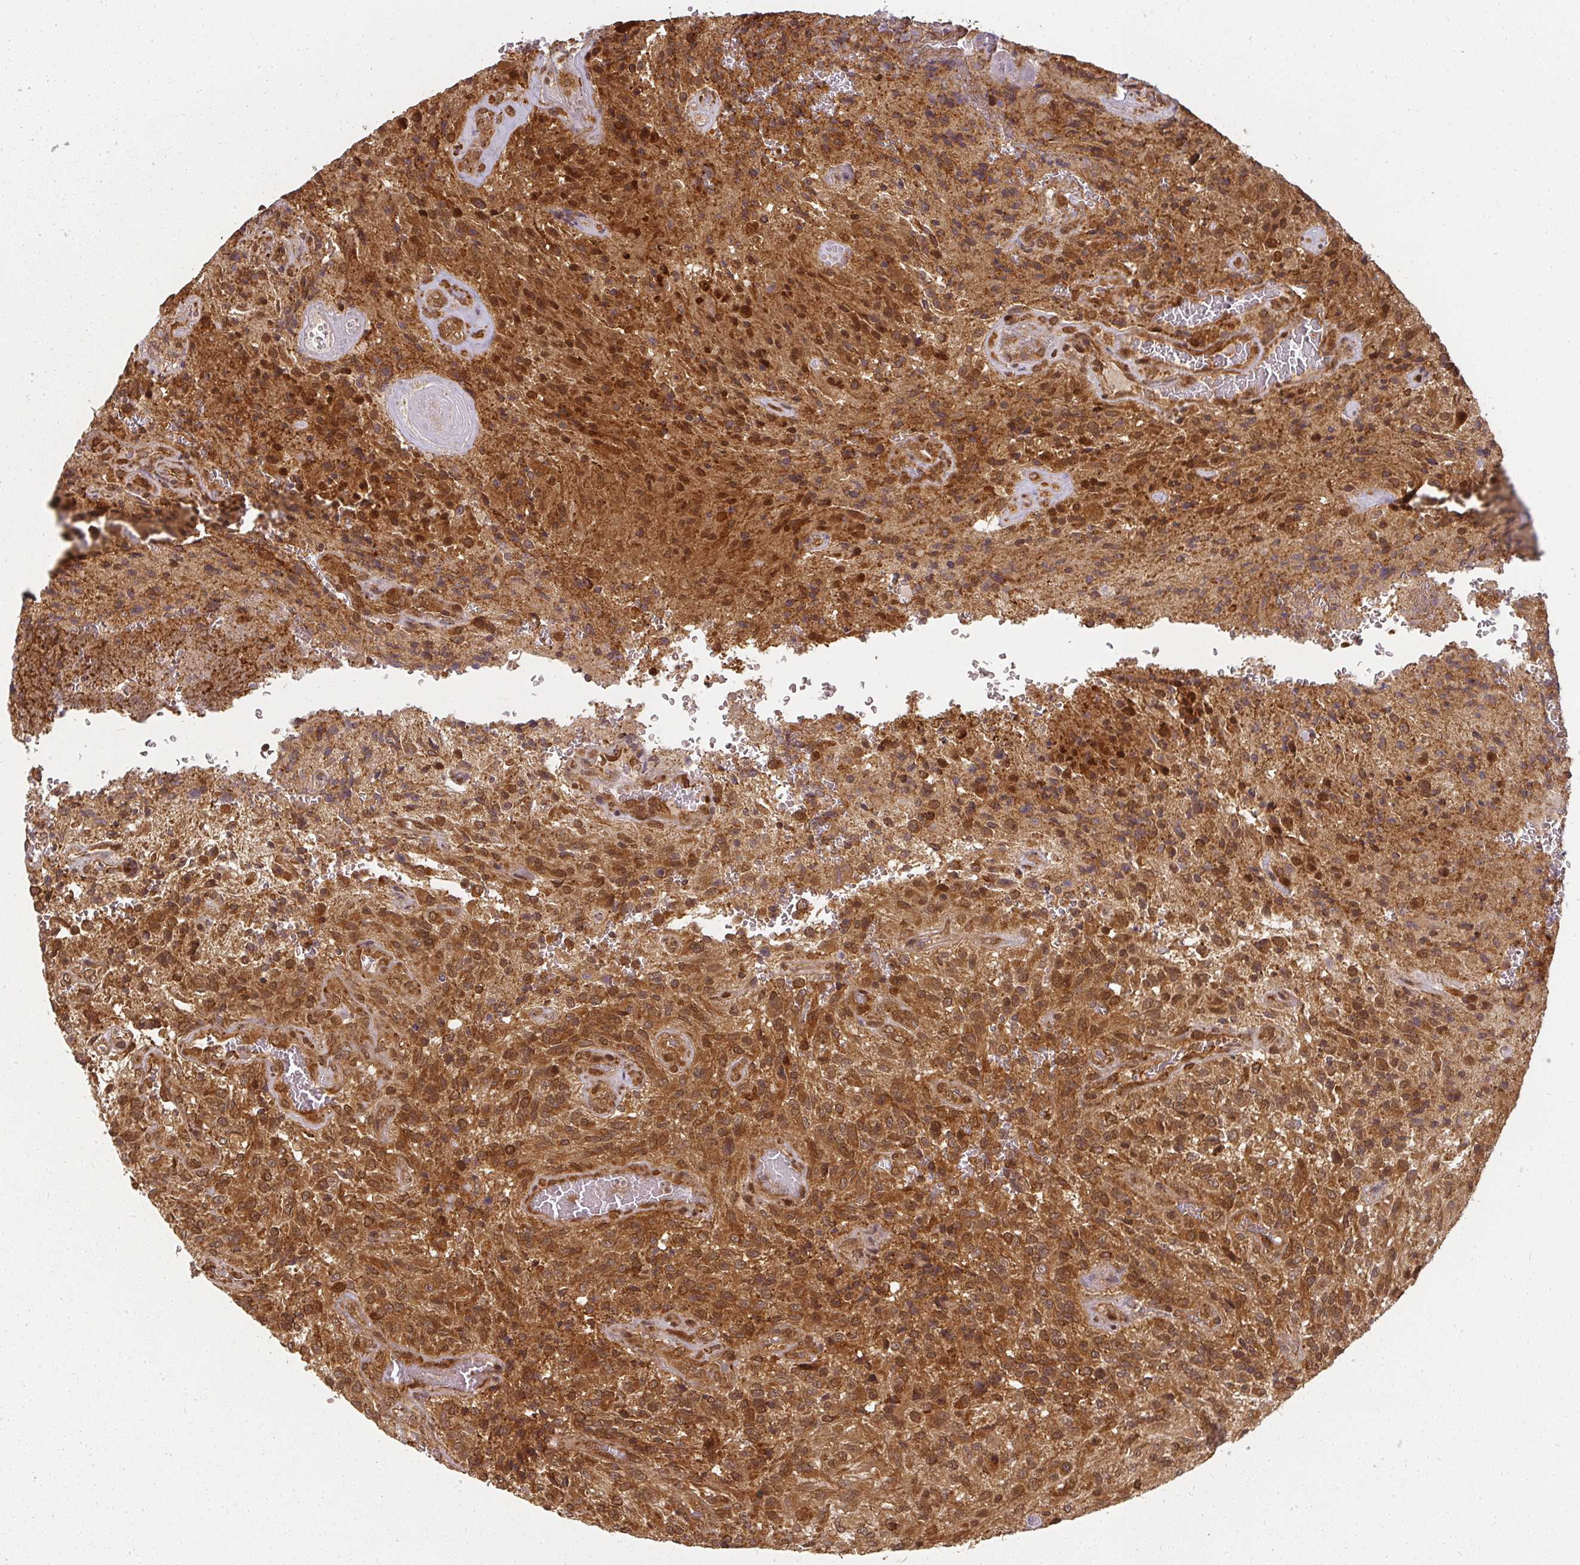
{"staining": {"intensity": "strong", "quantity": ">75%", "location": "cytoplasmic/membranous"}, "tissue": "glioma", "cell_type": "Tumor cells", "image_type": "cancer", "snomed": [{"axis": "morphology", "description": "Normal tissue, NOS"}, {"axis": "morphology", "description": "Glioma, malignant, High grade"}, {"axis": "topography", "description": "Cerebral cortex"}], "caption": "High-grade glioma (malignant) tissue demonstrates strong cytoplasmic/membranous positivity in approximately >75% of tumor cells, visualized by immunohistochemistry.", "gene": "PPP6R3", "patient": {"sex": "male", "age": 56}}